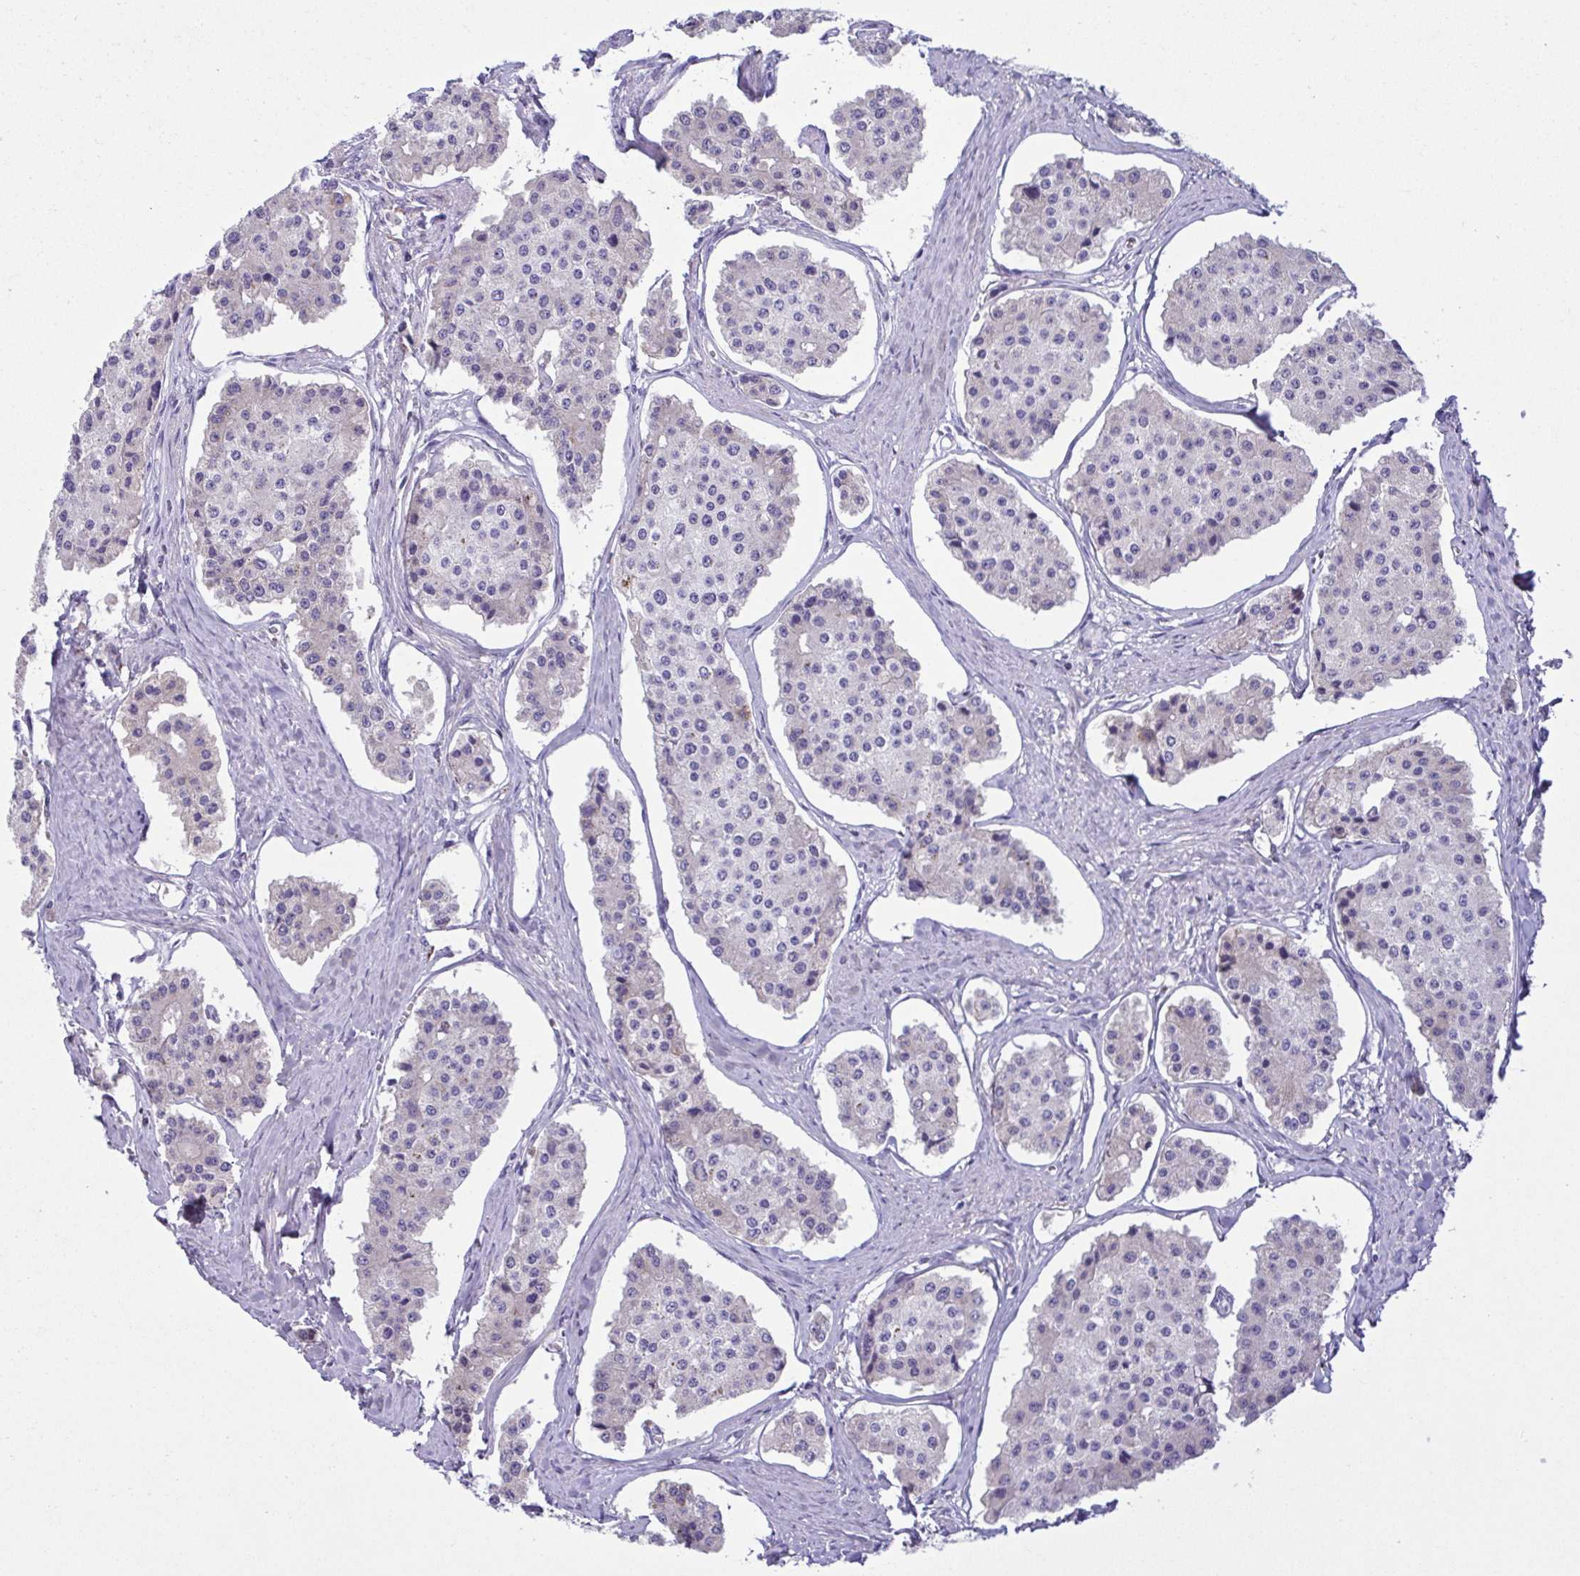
{"staining": {"intensity": "negative", "quantity": "none", "location": "none"}, "tissue": "carcinoid", "cell_type": "Tumor cells", "image_type": "cancer", "snomed": [{"axis": "morphology", "description": "Carcinoid, malignant, NOS"}, {"axis": "topography", "description": "Small intestine"}], "caption": "Tumor cells show no significant protein expression in carcinoid. The staining is performed using DAB (3,3'-diaminobenzidine) brown chromogen with nuclei counter-stained in using hematoxylin.", "gene": "F13B", "patient": {"sex": "female", "age": 65}}